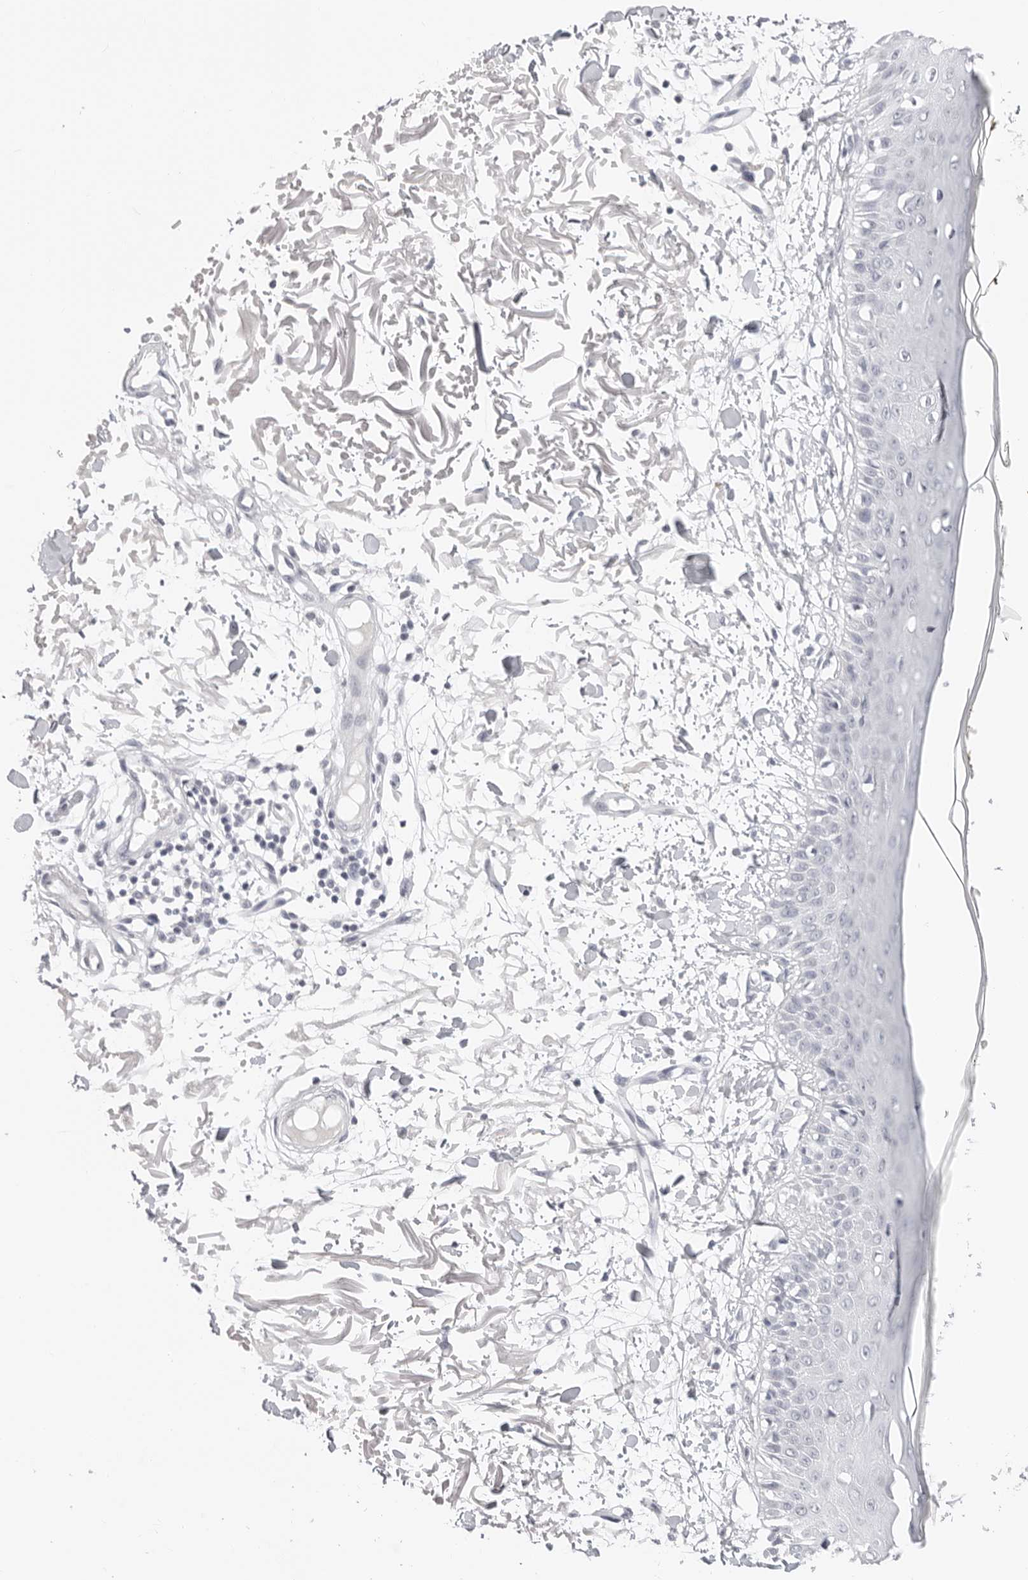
{"staining": {"intensity": "negative", "quantity": "none", "location": "none"}, "tissue": "skin", "cell_type": "Fibroblasts", "image_type": "normal", "snomed": [{"axis": "morphology", "description": "Normal tissue, NOS"}, {"axis": "morphology", "description": "Squamous cell carcinoma, NOS"}, {"axis": "topography", "description": "Skin"}, {"axis": "topography", "description": "Peripheral nerve tissue"}], "caption": "Immunohistochemistry (IHC) histopathology image of benign human skin stained for a protein (brown), which demonstrates no staining in fibroblasts.", "gene": "EDN2", "patient": {"sex": "male", "age": 83}}